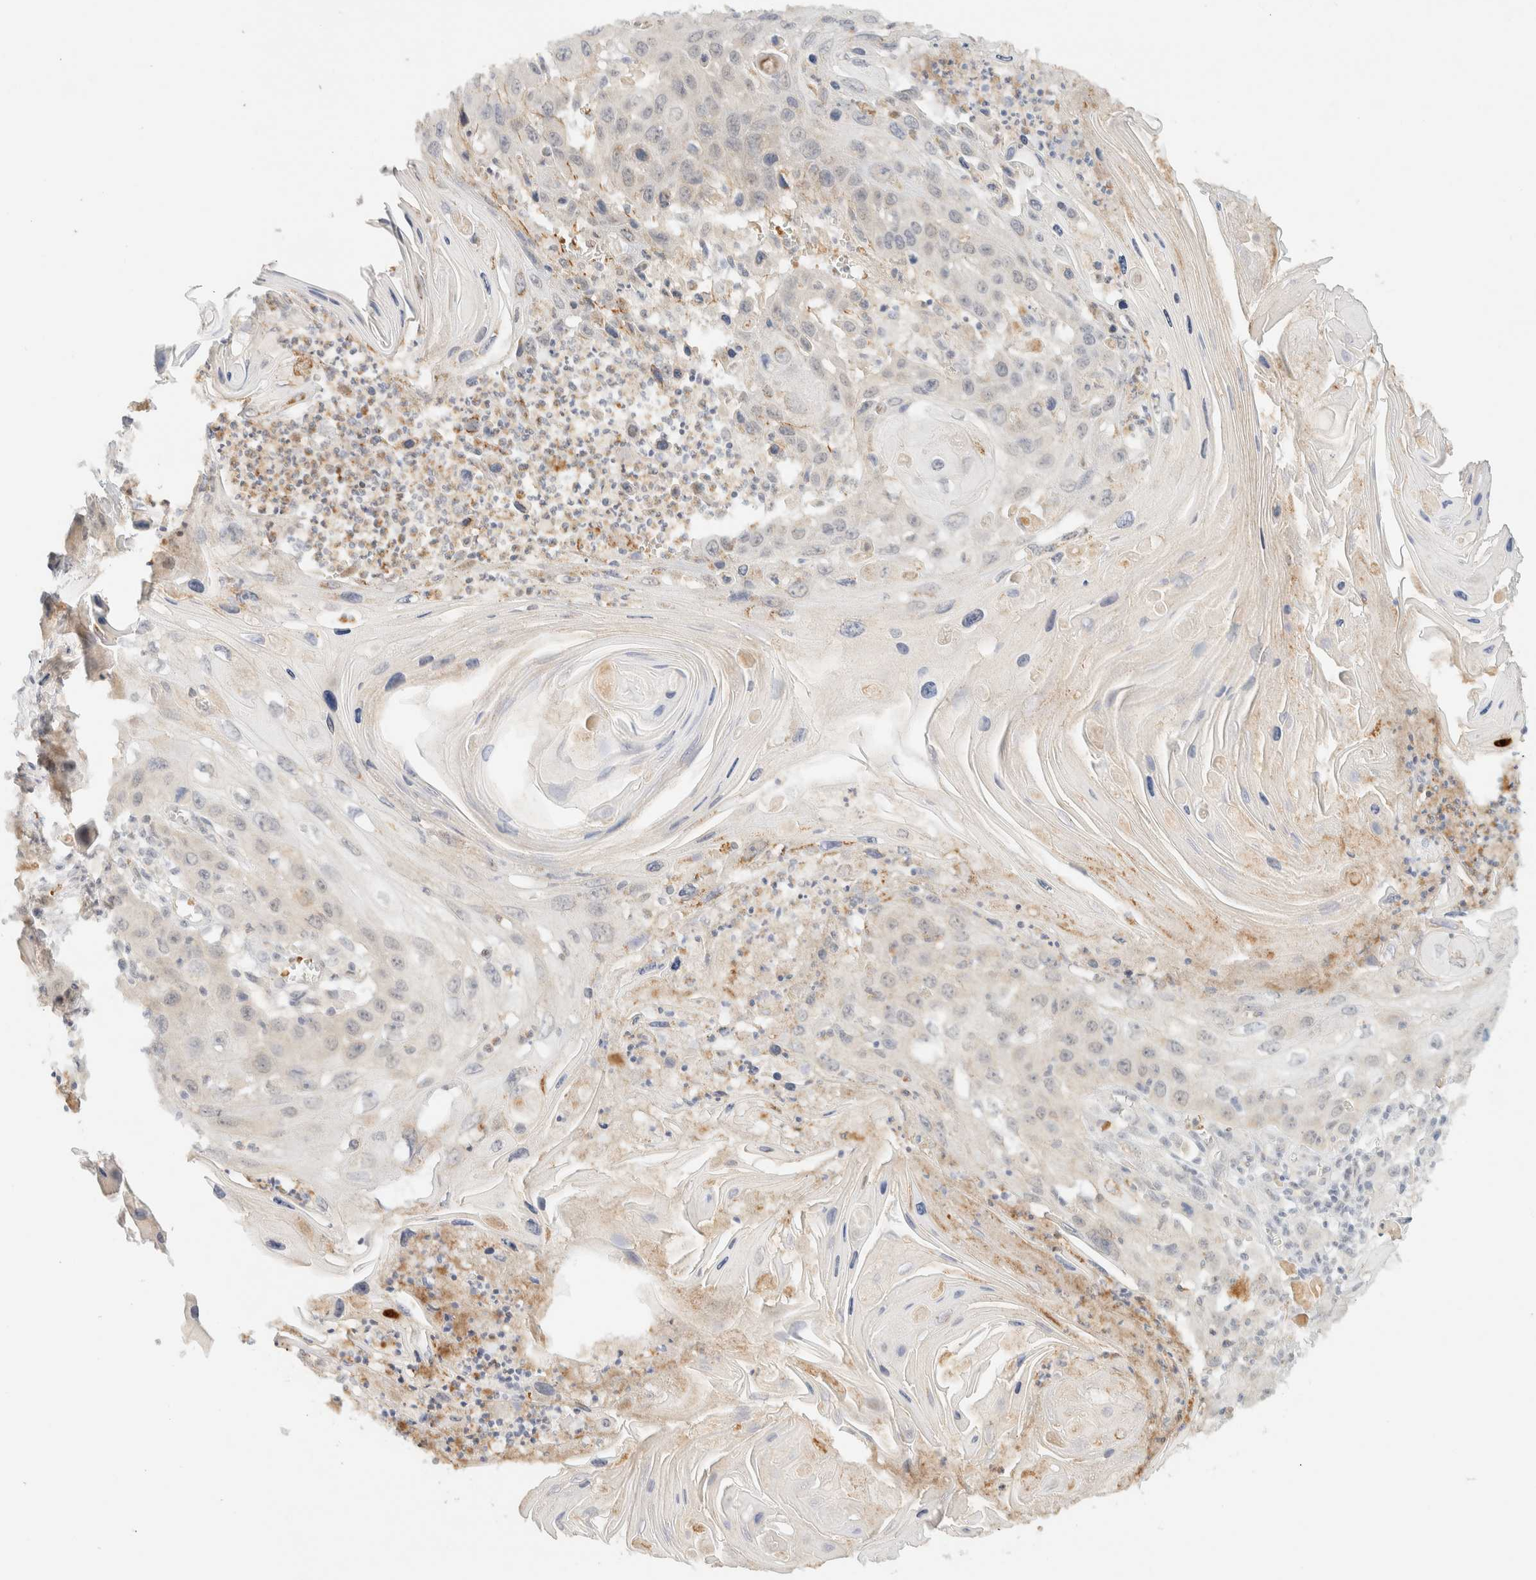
{"staining": {"intensity": "weak", "quantity": ">75%", "location": "cytoplasmic/membranous"}, "tissue": "skin cancer", "cell_type": "Tumor cells", "image_type": "cancer", "snomed": [{"axis": "morphology", "description": "Squamous cell carcinoma, NOS"}, {"axis": "topography", "description": "Skin"}], "caption": "Brown immunohistochemical staining in human skin squamous cell carcinoma demonstrates weak cytoplasmic/membranous positivity in approximately >75% of tumor cells.", "gene": "TNK1", "patient": {"sex": "male", "age": 55}}